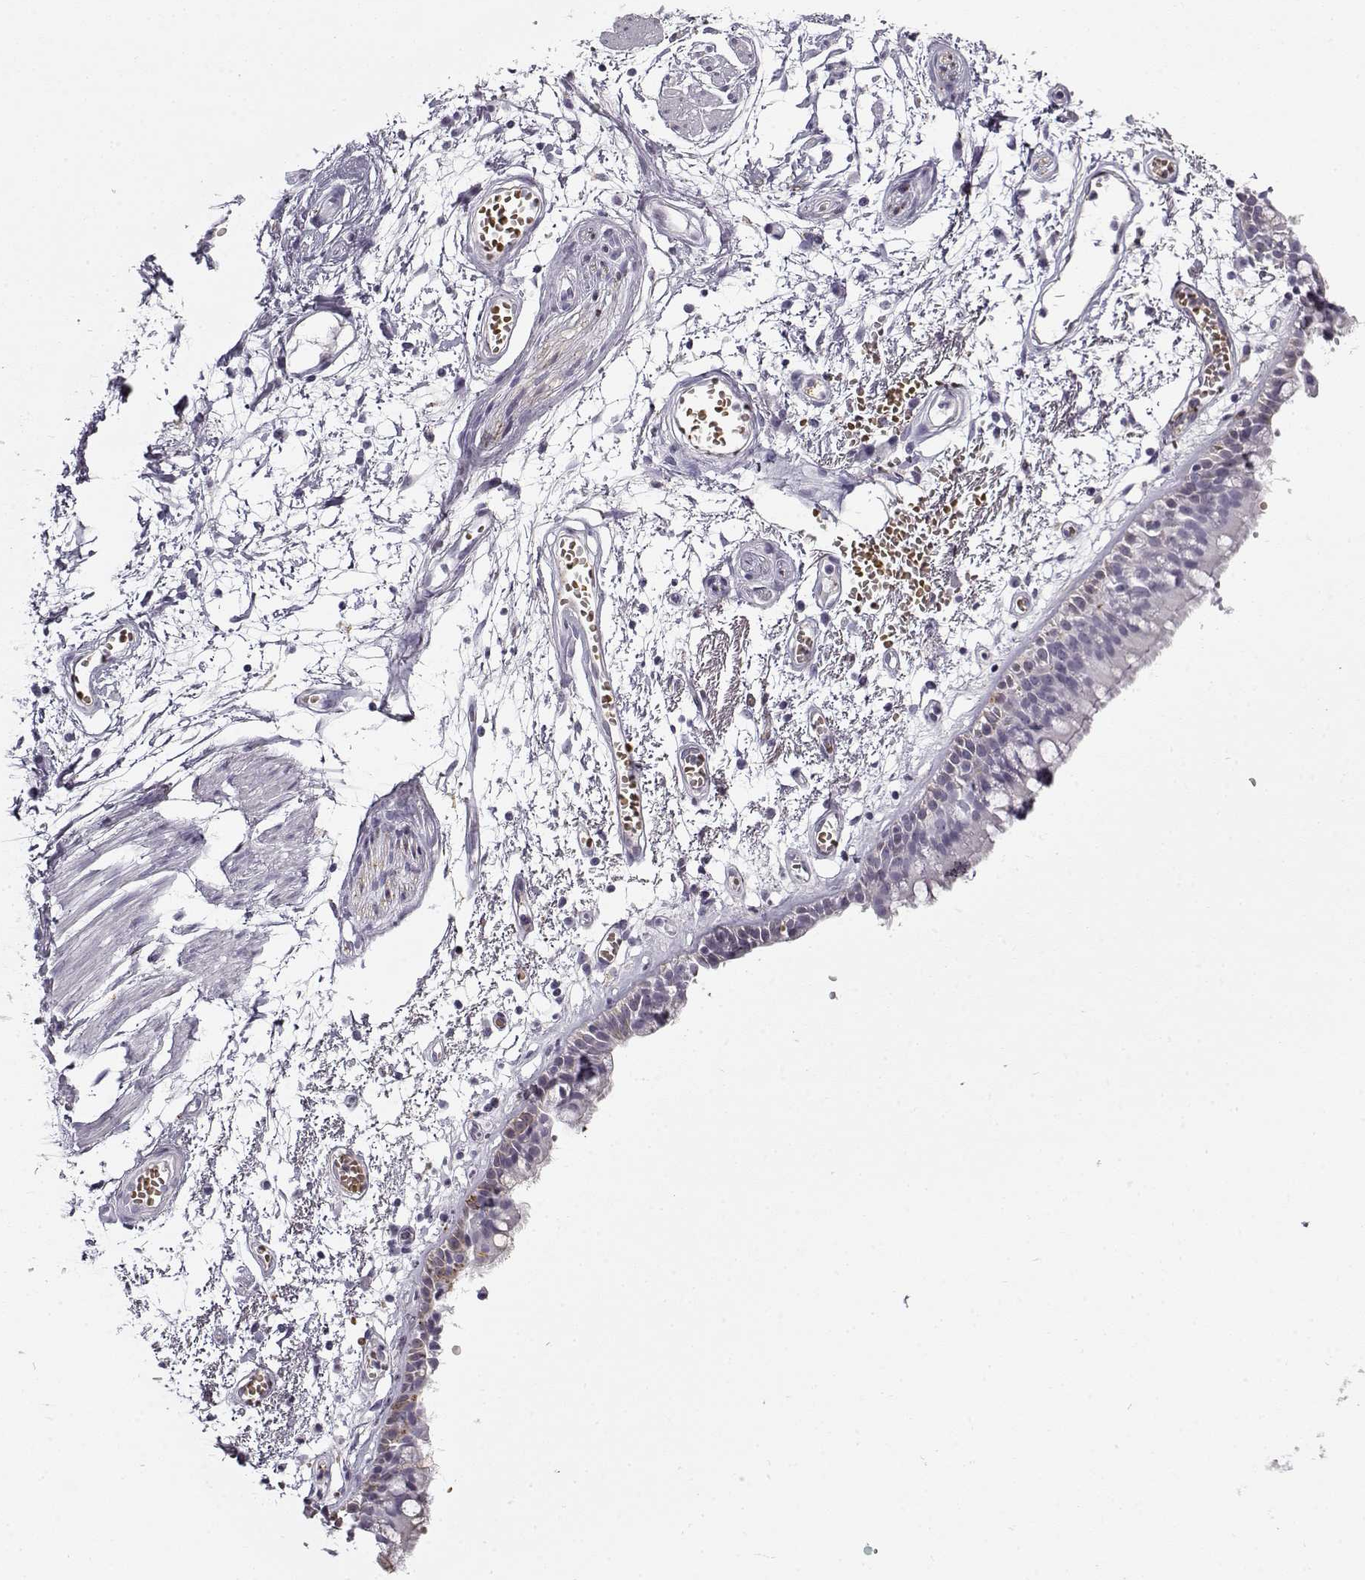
{"staining": {"intensity": "negative", "quantity": "none", "location": "none"}, "tissue": "bronchus", "cell_type": "Respiratory epithelial cells", "image_type": "normal", "snomed": [{"axis": "morphology", "description": "Normal tissue, NOS"}, {"axis": "morphology", "description": "Squamous cell carcinoma, NOS"}, {"axis": "topography", "description": "Cartilage tissue"}, {"axis": "topography", "description": "Bronchus"}, {"axis": "topography", "description": "Lung"}], "caption": "Immunohistochemistry (IHC) photomicrograph of benign human bronchus stained for a protein (brown), which demonstrates no staining in respiratory epithelial cells.", "gene": "SNCA", "patient": {"sex": "male", "age": 66}}